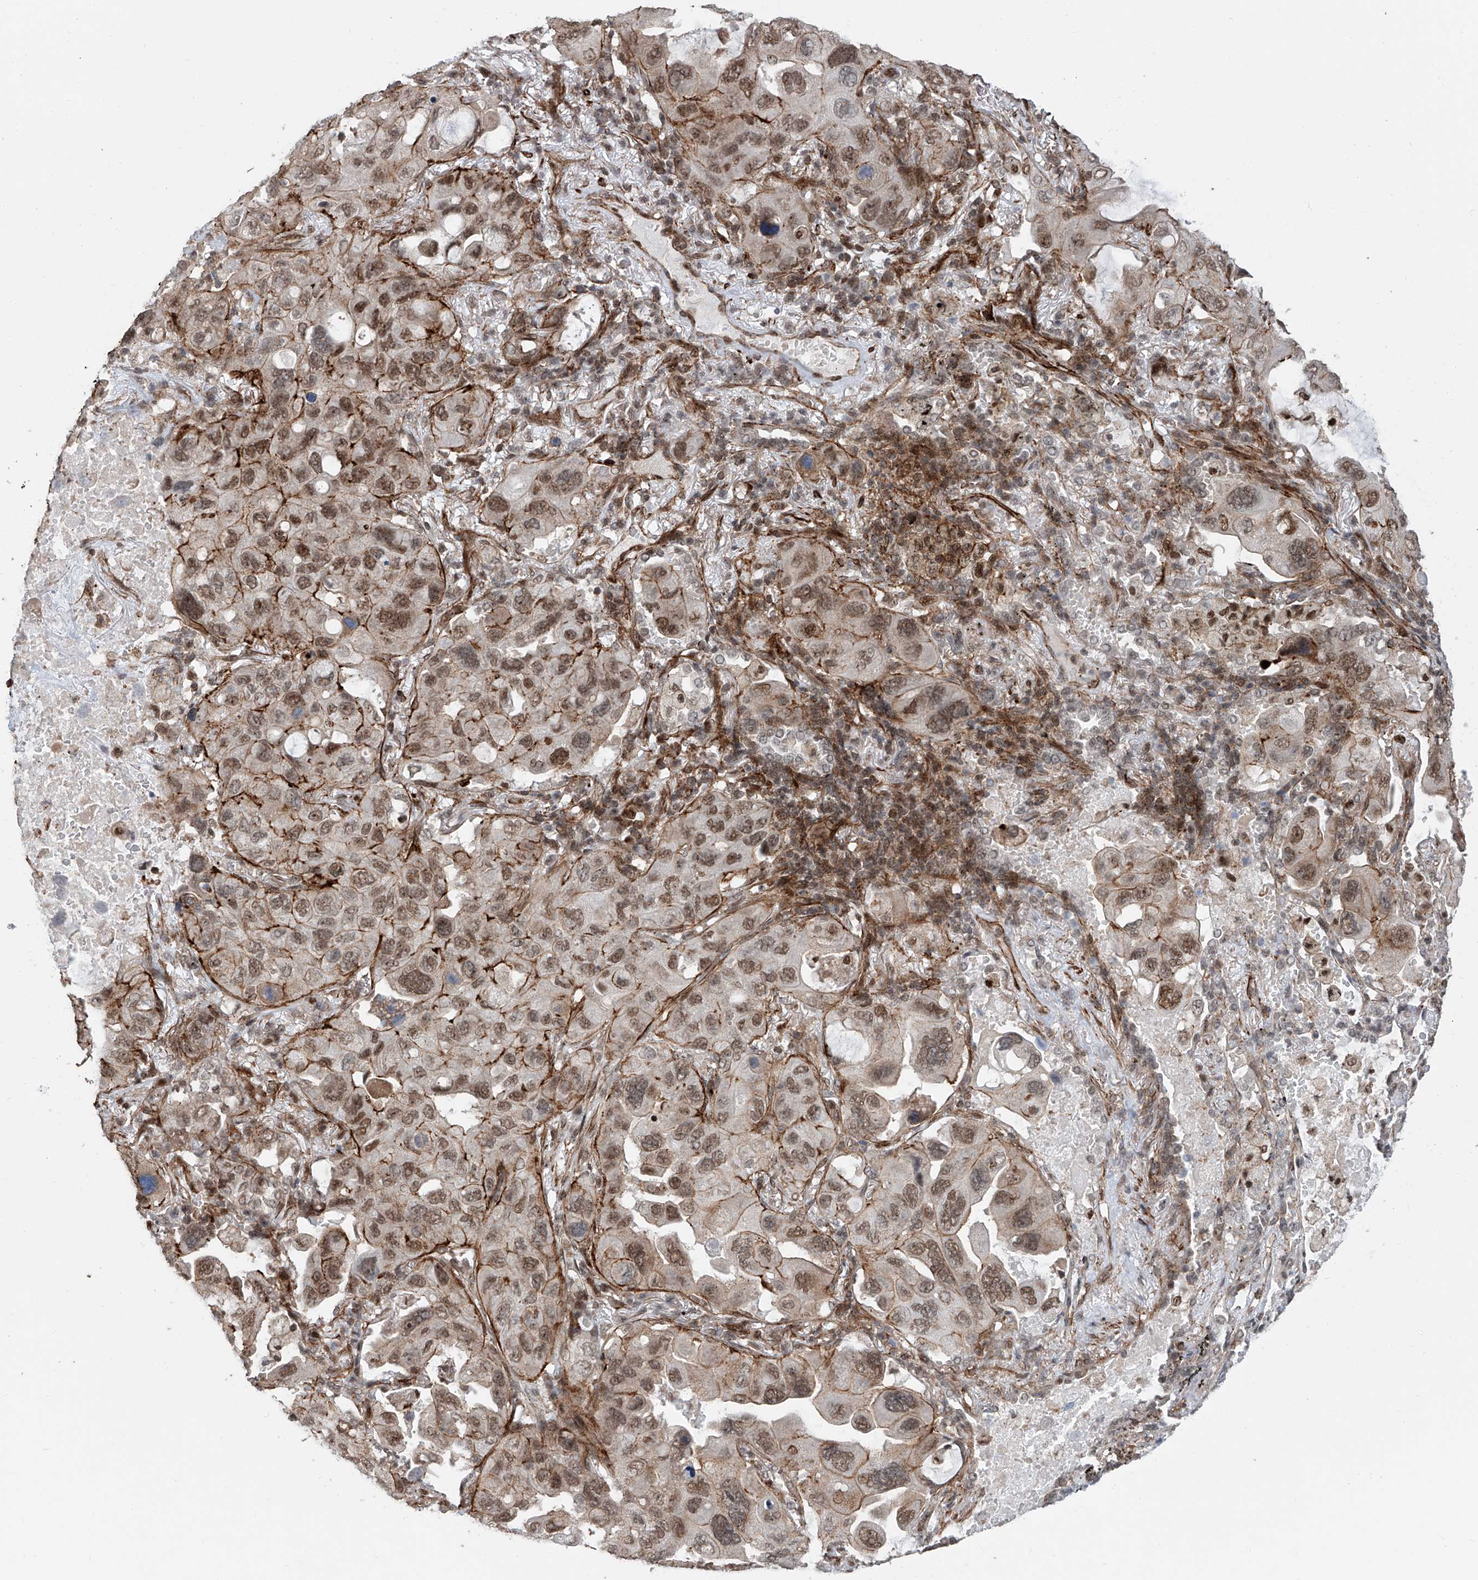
{"staining": {"intensity": "moderate", "quantity": ">75%", "location": "nuclear"}, "tissue": "lung cancer", "cell_type": "Tumor cells", "image_type": "cancer", "snomed": [{"axis": "morphology", "description": "Squamous cell carcinoma, NOS"}, {"axis": "topography", "description": "Lung"}], "caption": "Immunohistochemistry micrograph of squamous cell carcinoma (lung) stained for a protein (brown), which demonstrates medium levels of moderate nuclear expression in approximately >75% of tumor cells.", "gene": "SDE2", "patient": {"sex": "female", "age": 73}}